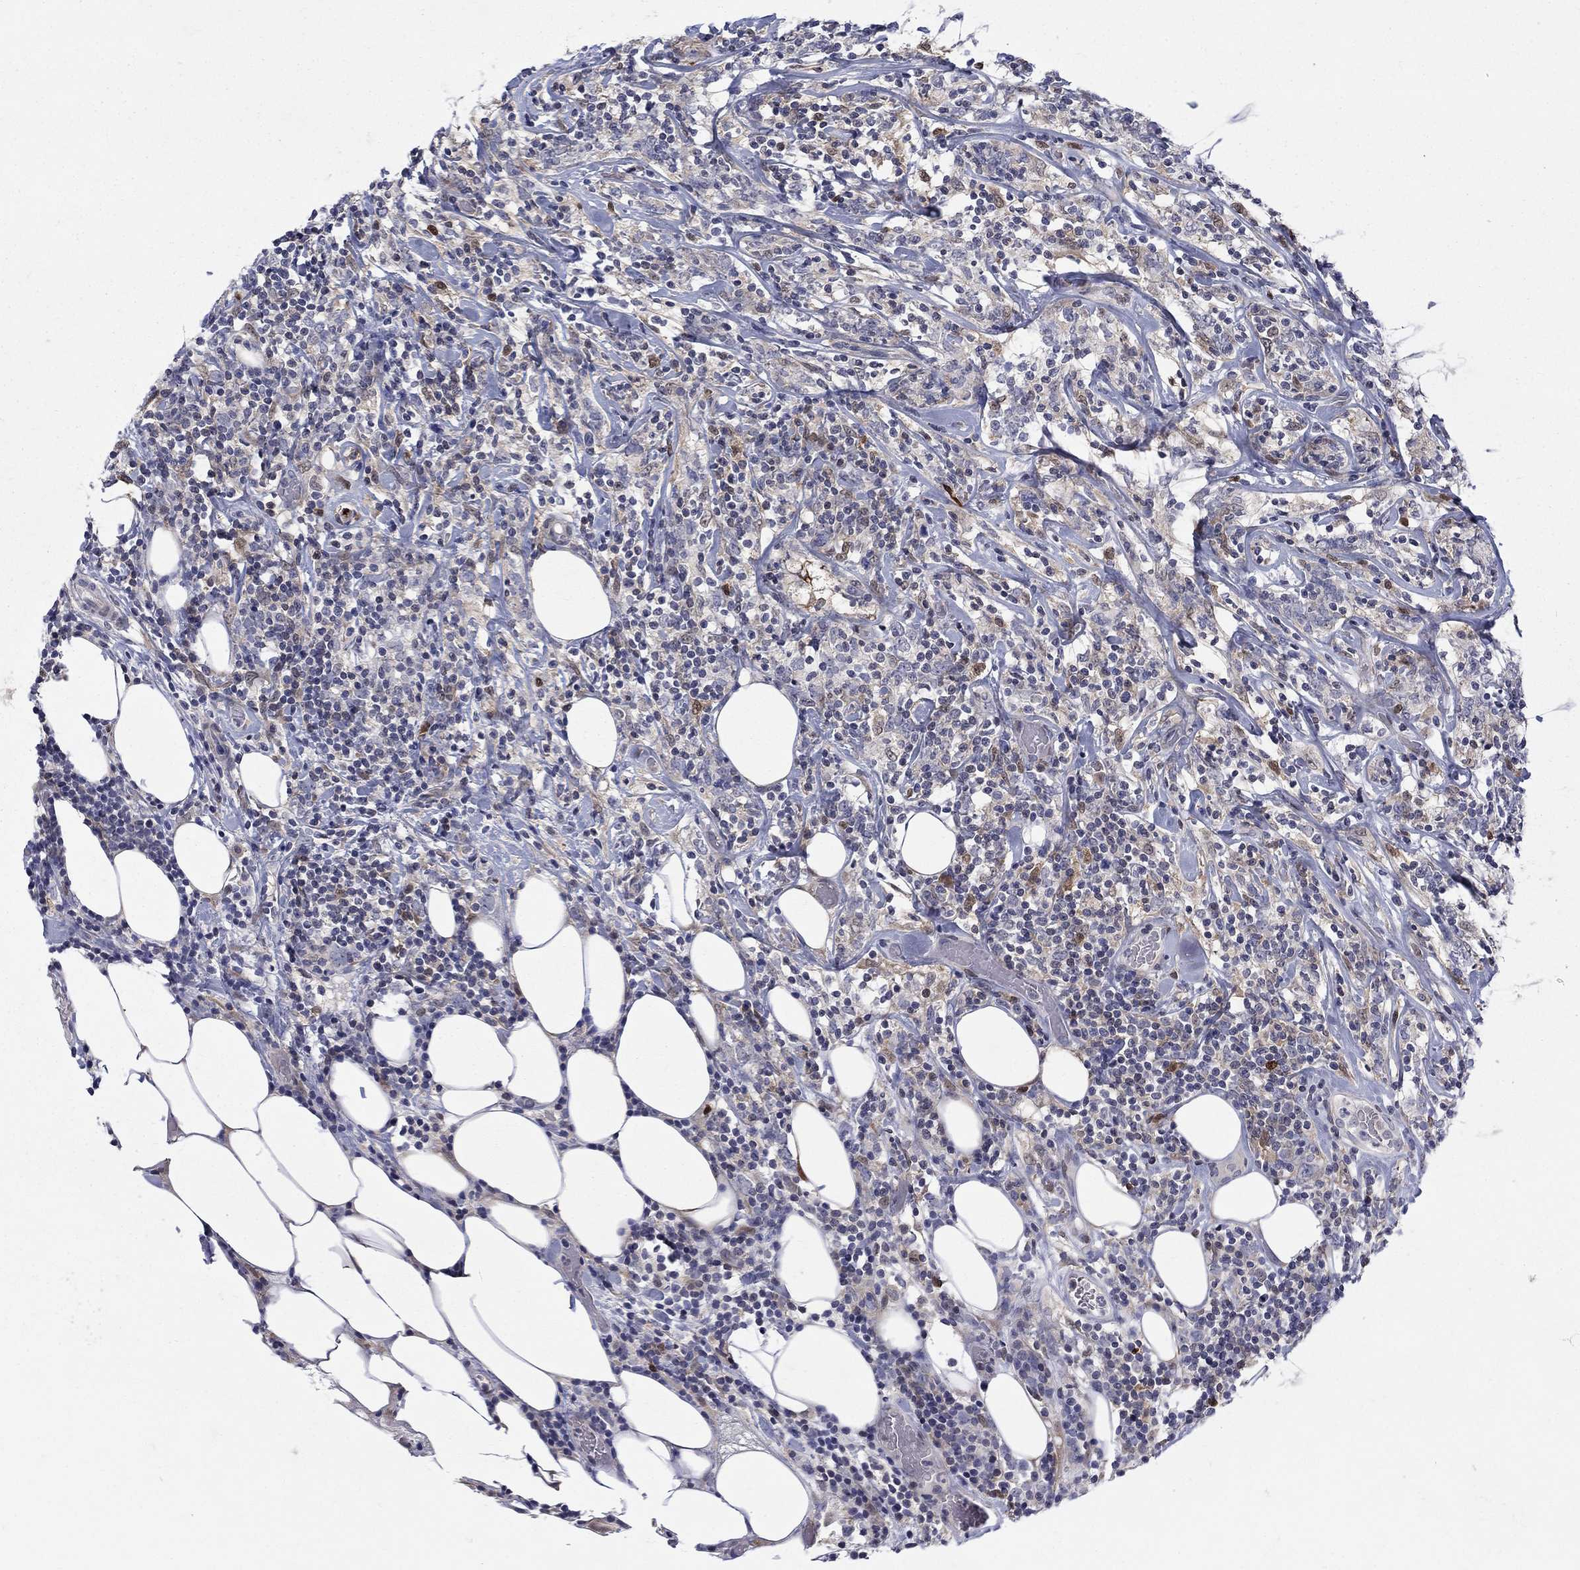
{"staining": {"intensity": "negative", "quantity": "none", "location": "none"}, "tissue": "lymphoma", "cell_type": "Tumor cells", "image_type": "cancer", "snomed": [{"axis": "morphology", "description": "Malignant lymphoma, non-Hodgkin's type, High grade"}, {"axis": "topography", "description": "Lymph node"}], "caption": "Tumor cells are negative for brown protein staining in lymphoma. Nuclei are stained in blue.", "gene": "CBR1", "patient": {"sex": "female", "age": 84}}